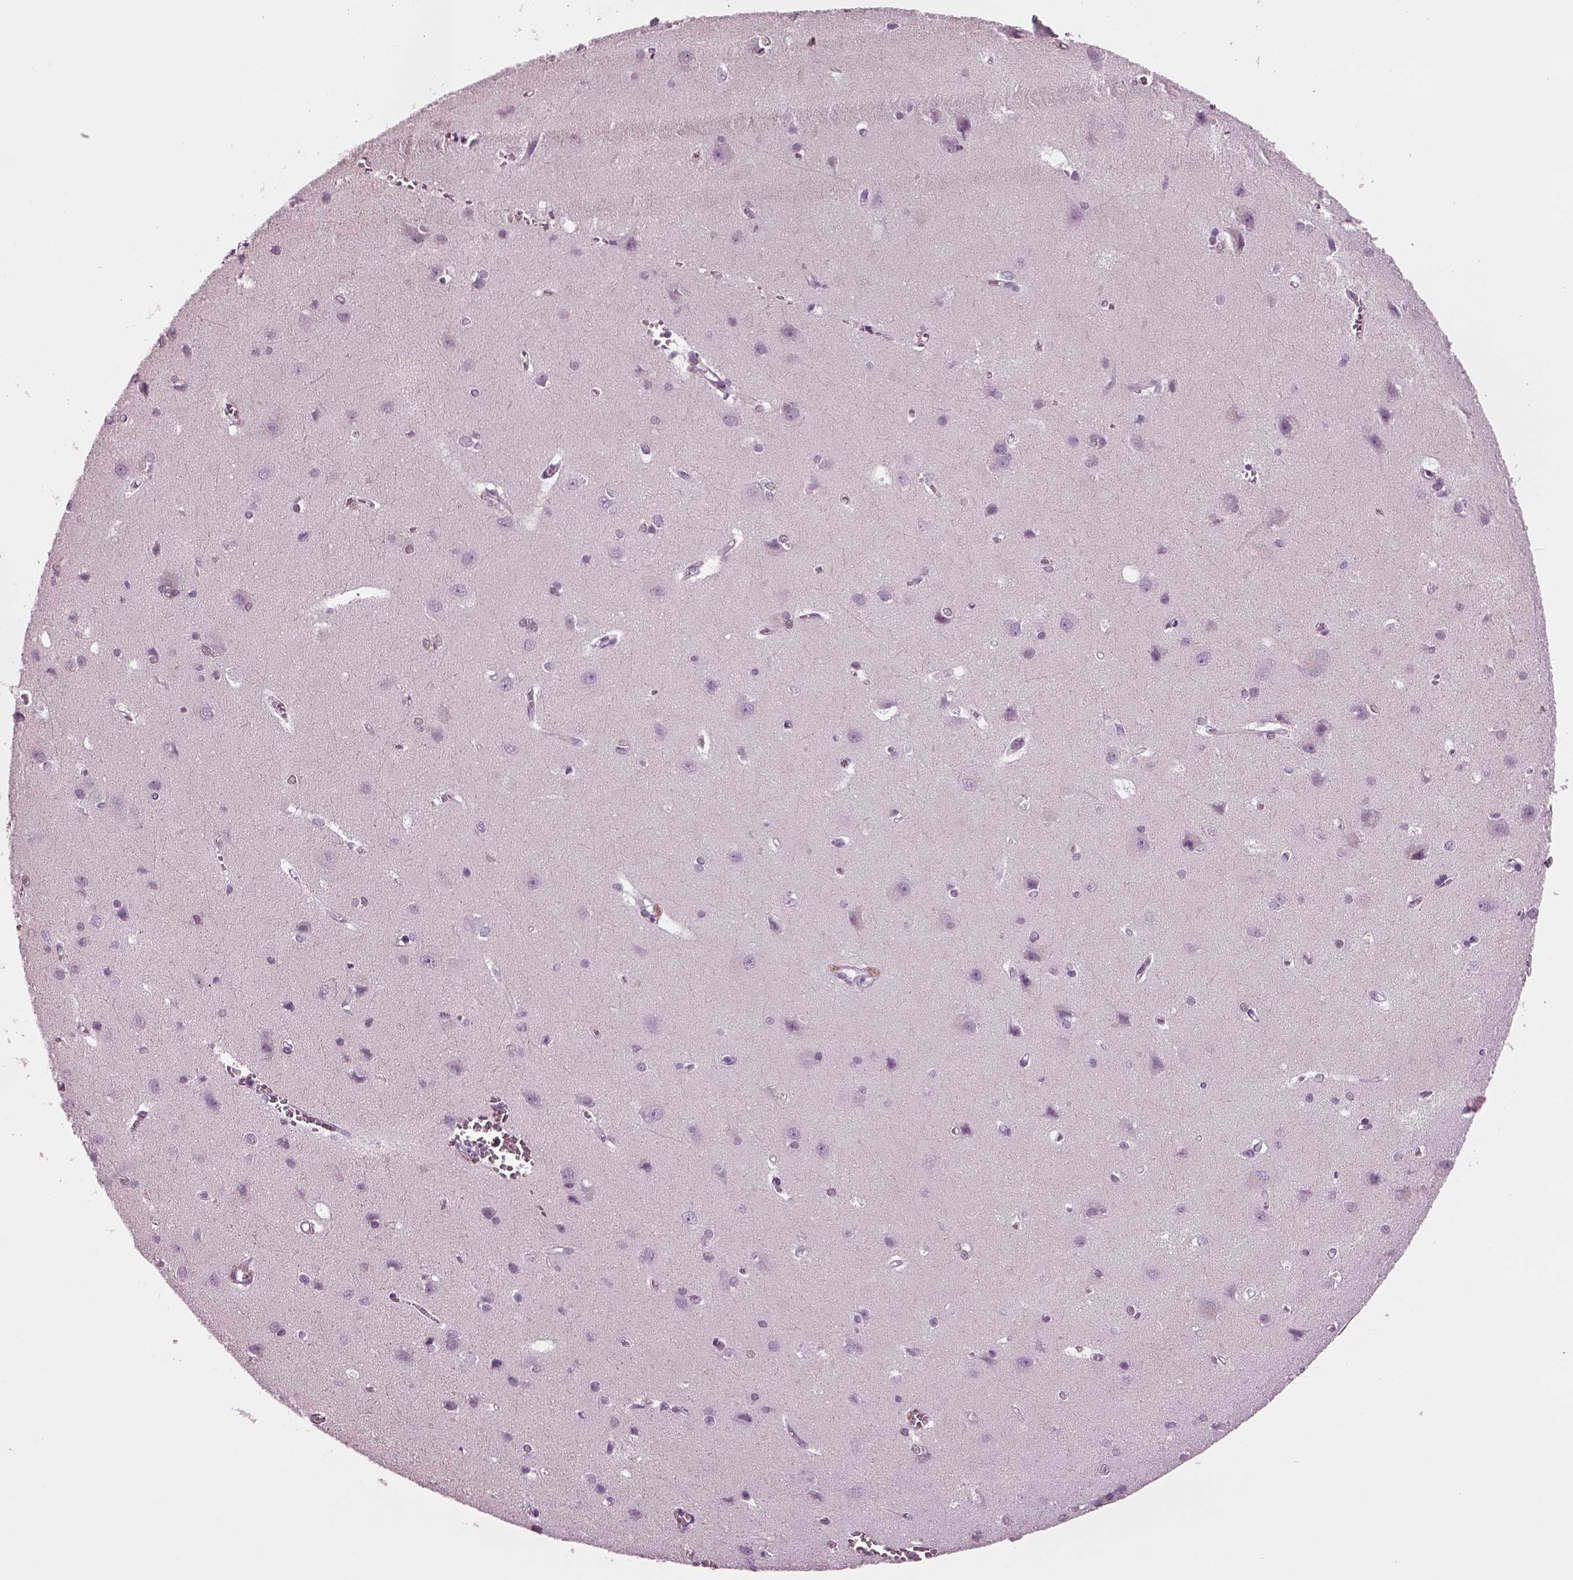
{"staining": {"intensity": "negative", "quantity": "none", "location": "none"}, "tissue": "cerebral cortex", "cell_type": "Endothelial cells", "image_type": "normal", "snomed": [{"axis": "morphology", "description": "Normal tissue, NOS"}, {"axis": "topography", "description": "Cerebral cortex"}], "caption": "IHC image of unremarkable cerebral cortex: cerebral cortex stained with DAB exhibits no significant protein staining in endothelial cells. (Stains: DAB IHC with hematoxylin counter stain, Microscopy: brightfield microscopy at high magnification).", "gene": "TPPP2", "patient": {"sex": "male", "age": 37}}